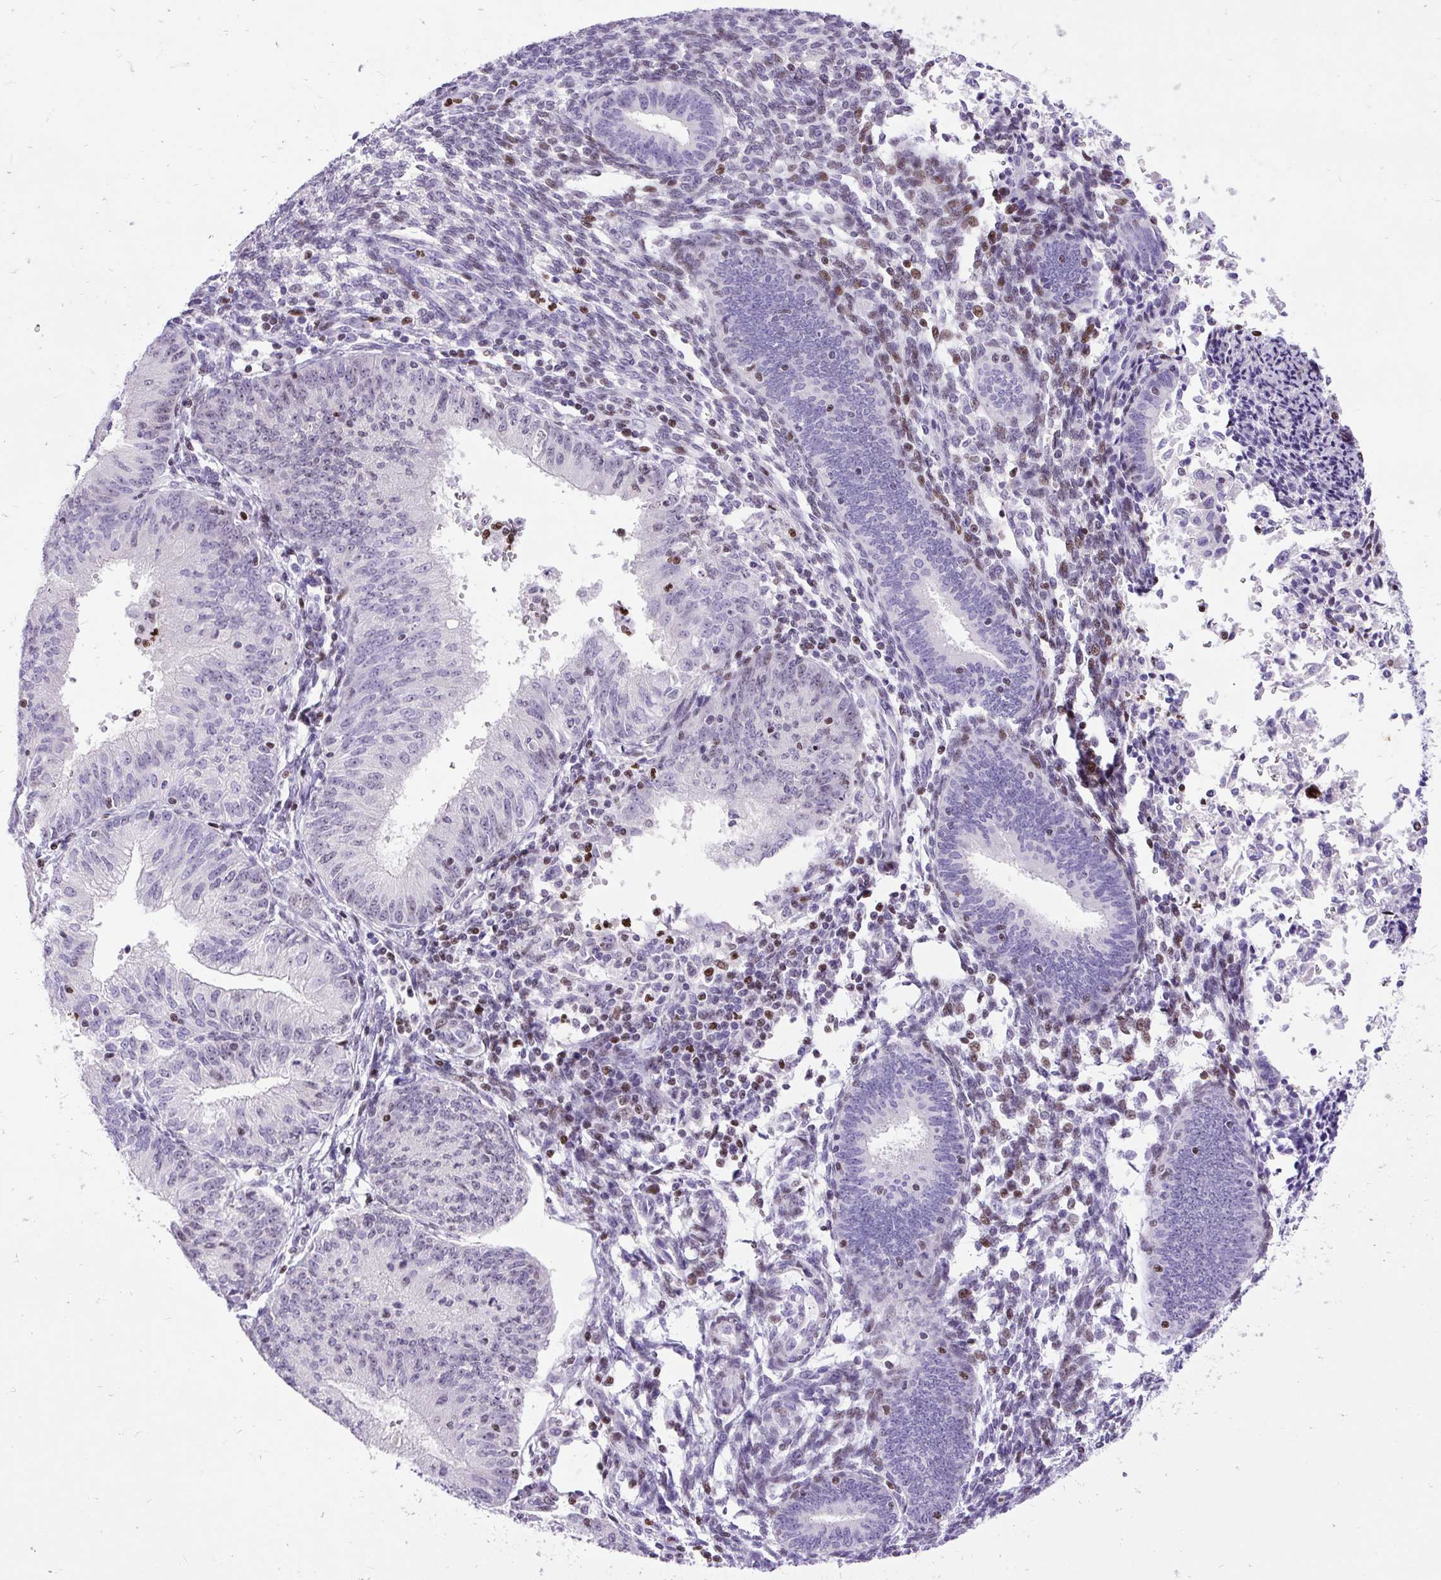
{"staining": {"intensity": "weak", "quantity": "<25%", "location": "nuclear"}, "tissue": "endometrial cancer", "cell_type": "Tumor cells", "image_type": "cancer", "snomed": [{"axis": "morphology", "description": "Adenocarcinoma, NOS"}, {"axis": "topography", "description": "Endometrium"}], "caption": "This is a photomicrograph of immunohistochemistry (IHC) staining of endometrial cancer (adenocarcinoma), which shows no staining in tumor cells.", "gene": "SPC24", "patient": {"sex": "female", "age": 50}}